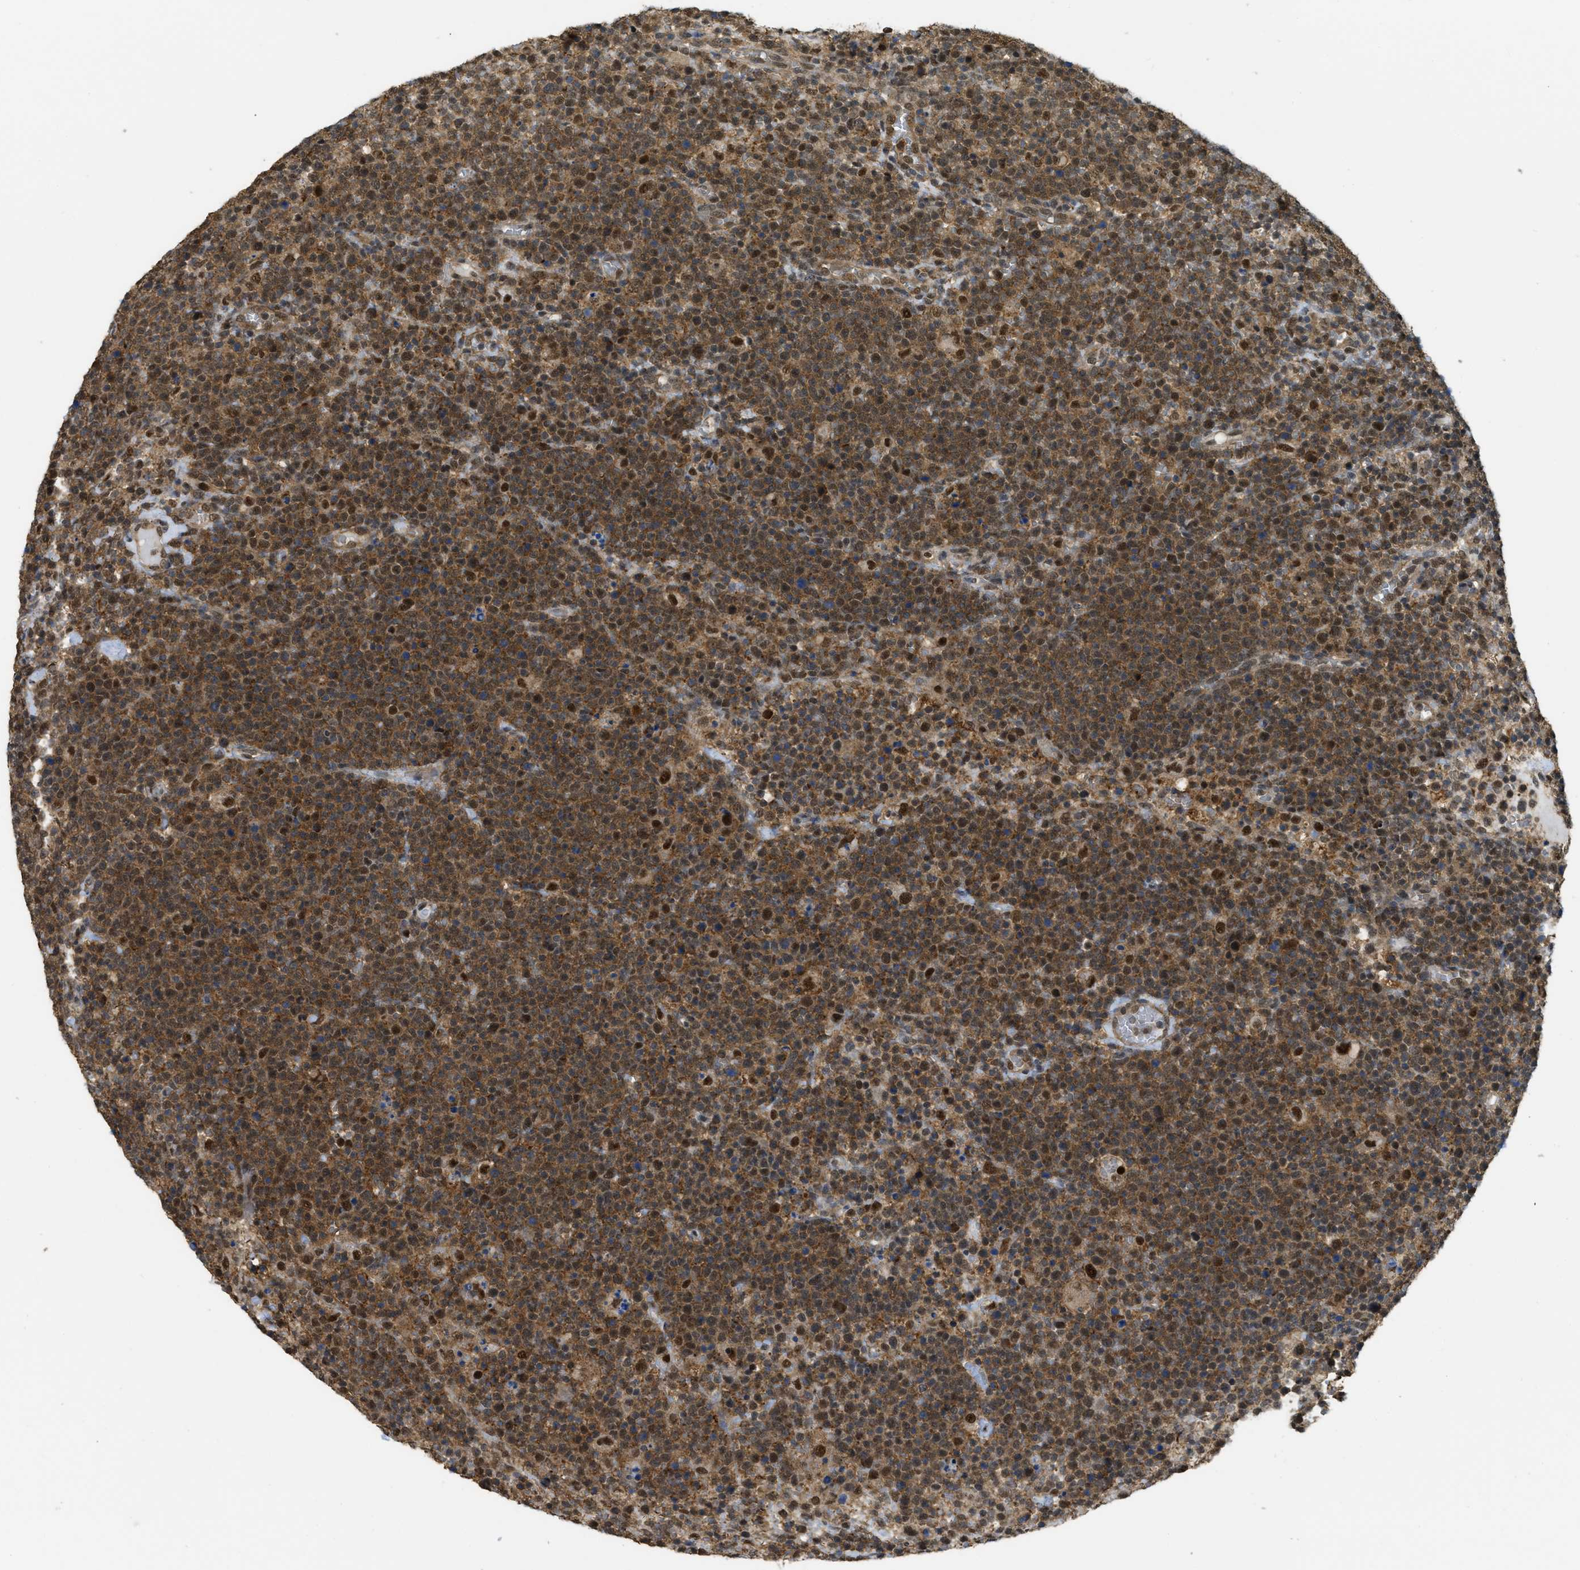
{"staining": {"intensity": "moderate", "quantity": ">75%", "location": "cytoplasmic/membranous,nuclear"}, "tissue": "lymphoma", "cell_type": "Tumor cells", "image_type": "cancer", "snomed": [{"axis": "morphology", "description": "Malignant lymphoma, non-Hodgkin's type, High grade"}, {"axis": "topography", "description": "Lymph node"}], "caption": "A brown stain labels moderate cytoplasmic/membranous and nuclear staining of a protein in human lymphoma tumor cells.", "gene": "PSMC5", "patient": {"sex": "male", "age": 61}}